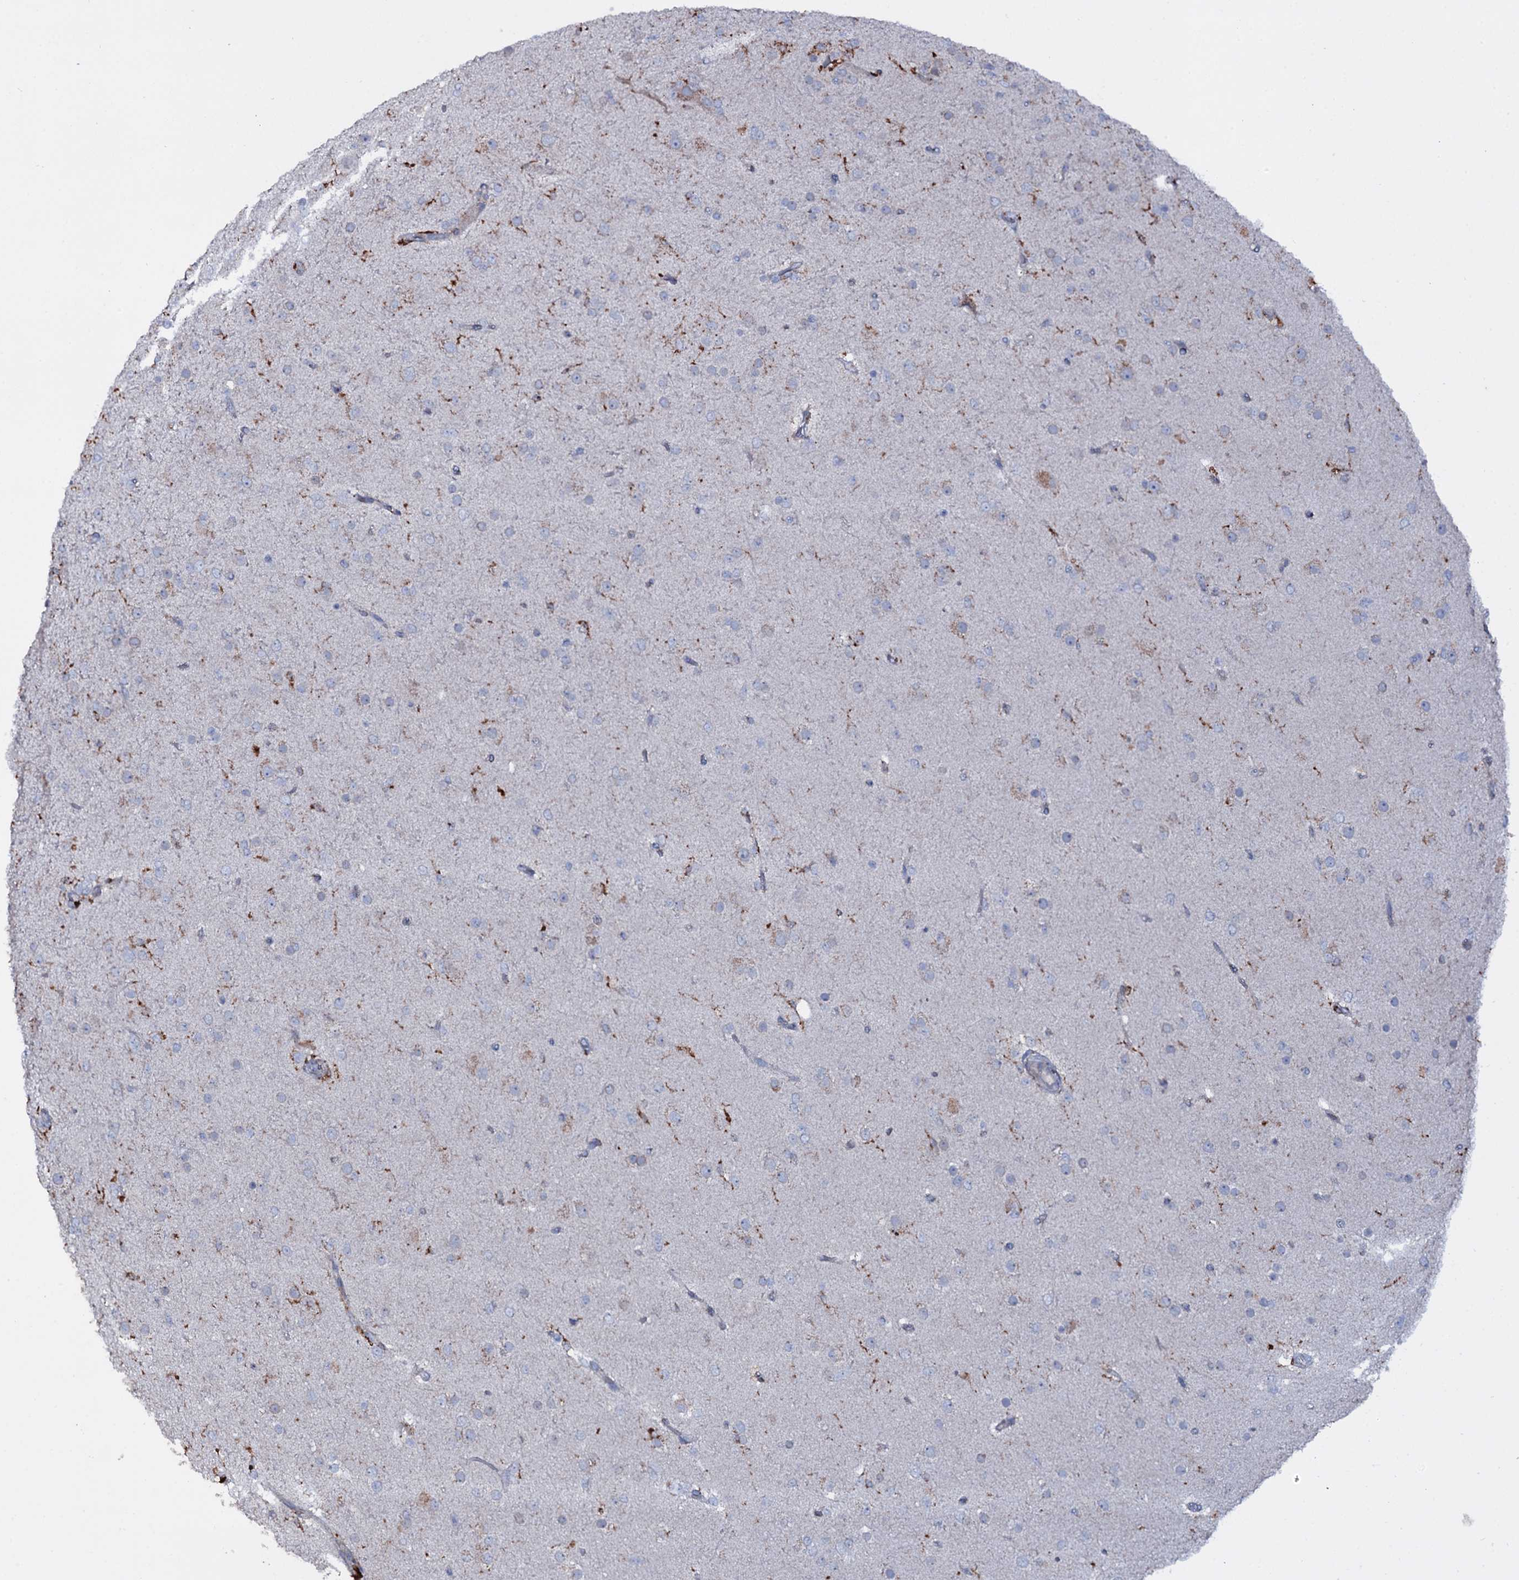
{"staining": {"intensity": "negative", "quantity": "none", "location": "none"}, "tissue": "glioma", "cell_type": "Tumor cells", "image_type": "cancer", "snomed": [{"axis": "morphology", "description": "Glioma, malignant, Low grade"}, {"axis": "topography", "description": "Brain"}], "caption": "IHC image of malignant glioma (low-grade) stained for a protein (brown), which demonstrates no staining in tumor cells.", "gene": "OSBPL2", "patient": {"sex": "male", "age": 65}}